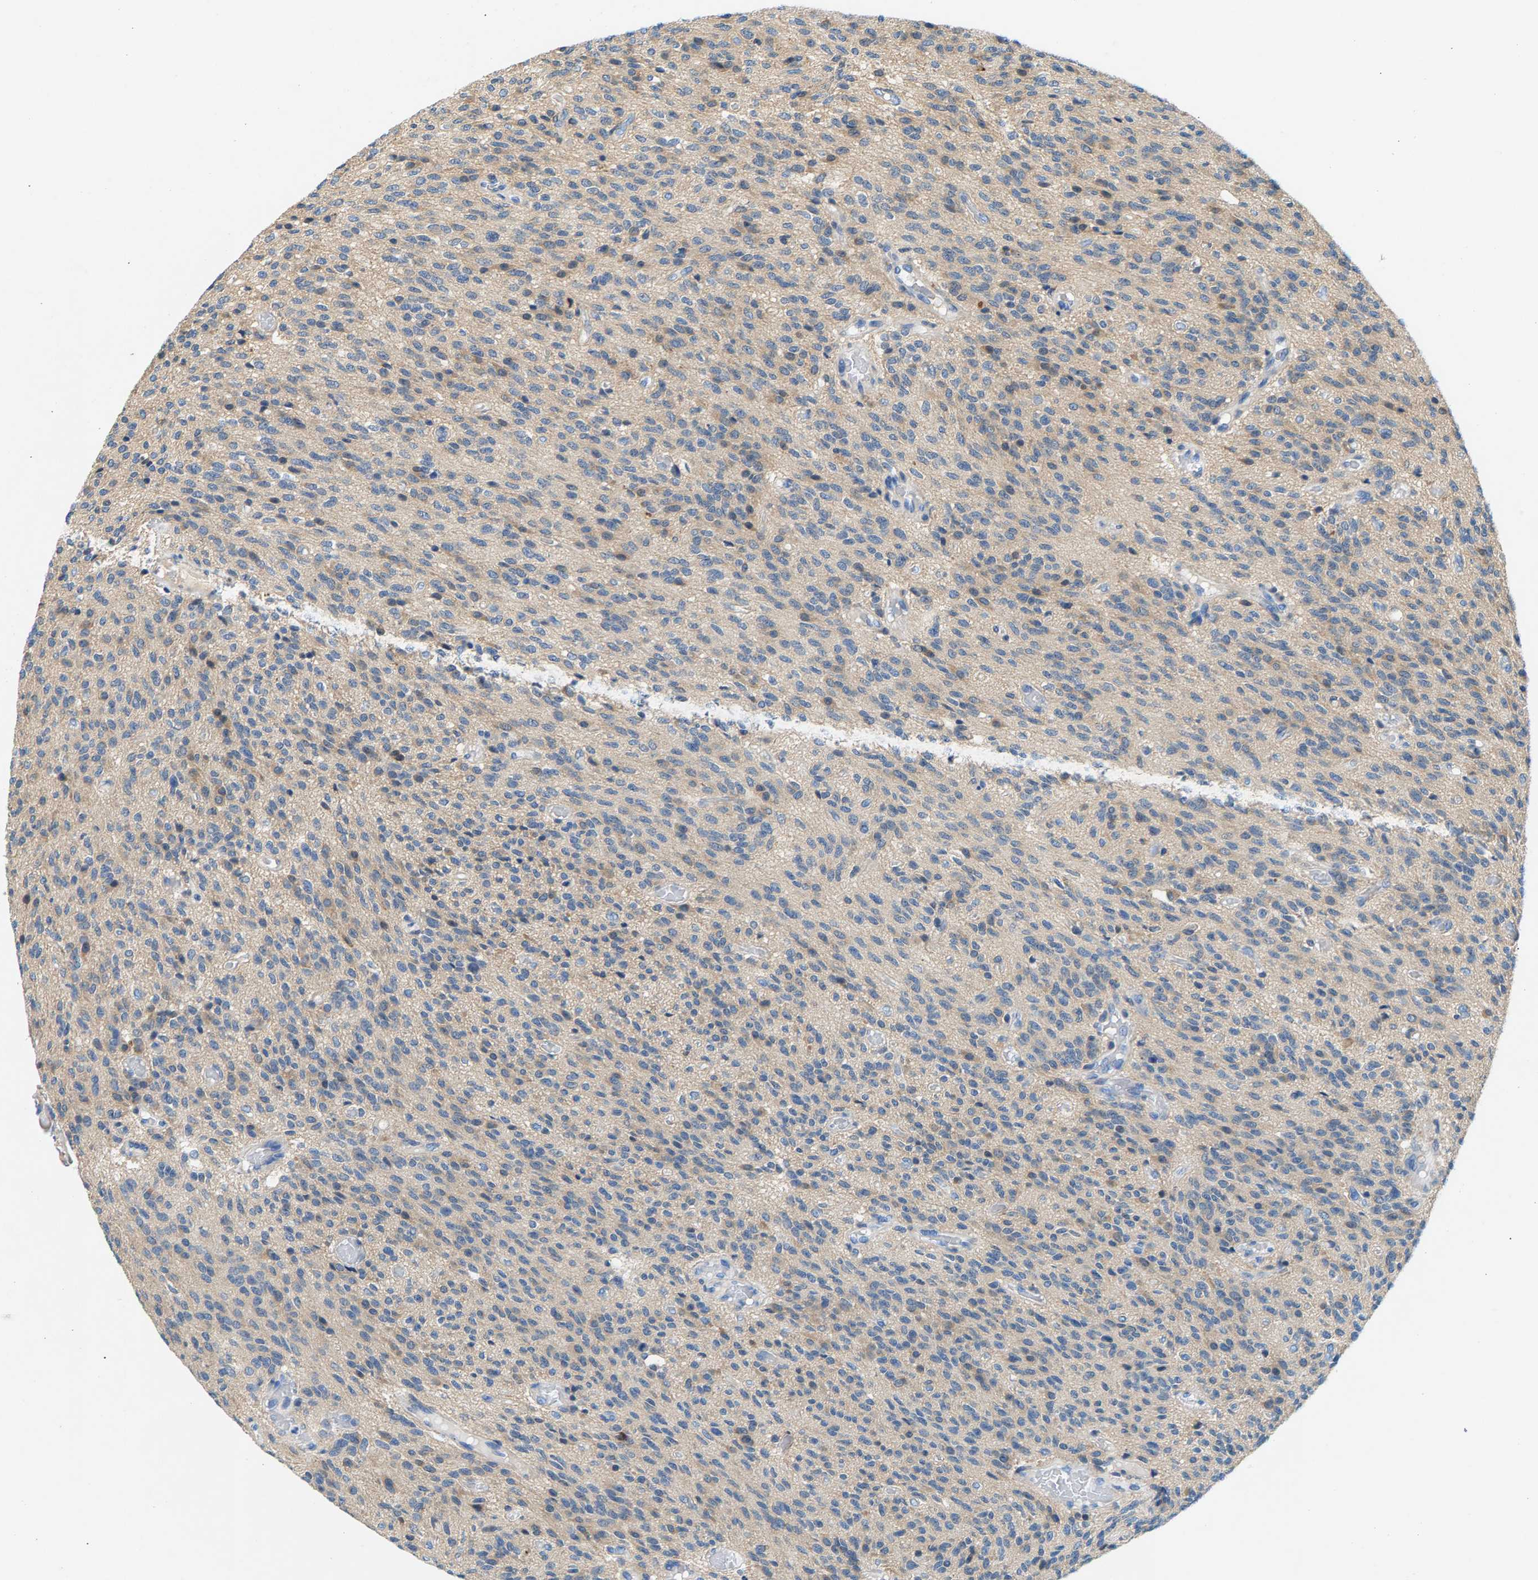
{"staining": {"intensity": "weak", "quantity": "<25%", "location": "cytoplasmic/membranous"}, "tissue": "glioma", "cell_type": "Tumor cells", "image_type": "cancer", "snomed": [{"axis": "morphology", "description": "Glioma, malignant, High grade"}, {"axis": "topography", "description": "Brain"}], "caption": "This is a image of IHC staining of glioma, which shows no expression in tumor cells. (Brightfield microscopy of DAB (3,3'-diaminobenzidine) immunohistochemistry (IHC) at high magnification).", "gene": "NT5C", "patient": {"sex": "male", "age": 34}}